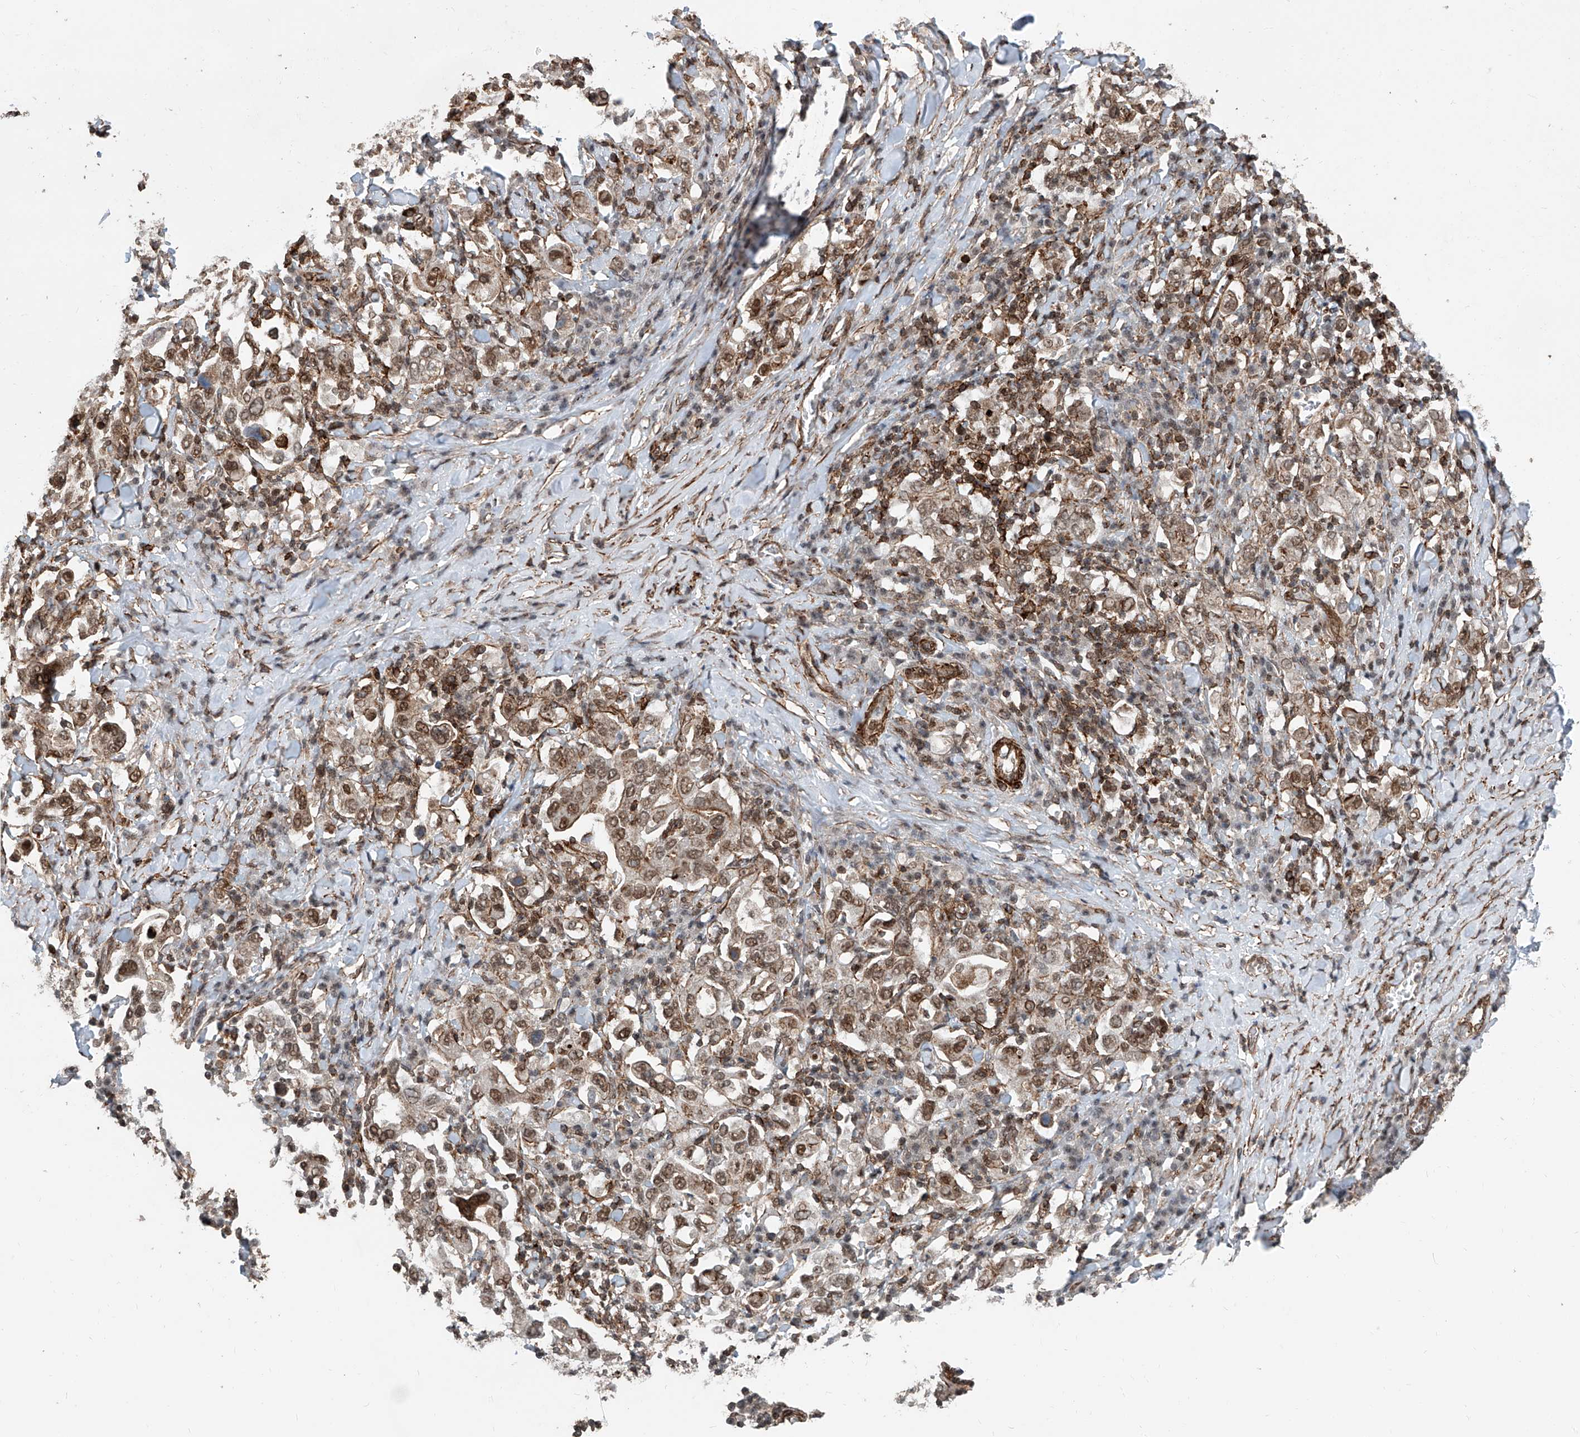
{"staining": {"intensity": "moderate", "quantity": ">75%", "location": "nuclear"}, "tissue": "stomach cancer", "cell_type": "Tumor cells", "image_type": "cancer", "snomed": [{"axis": "morphology", "description": "Adenocarcinoma, NOS"}, {"axis": "topography", "description": "Stomach, upper"}], "caption": "Immunohistochemical staining of human adenocarcinoma (stomach) shows medium levels of moderate nuclear protein expression in about >75% of tumor cells.", "gene": "SDE2", "patient": {"sex": "male", "age": 62}}